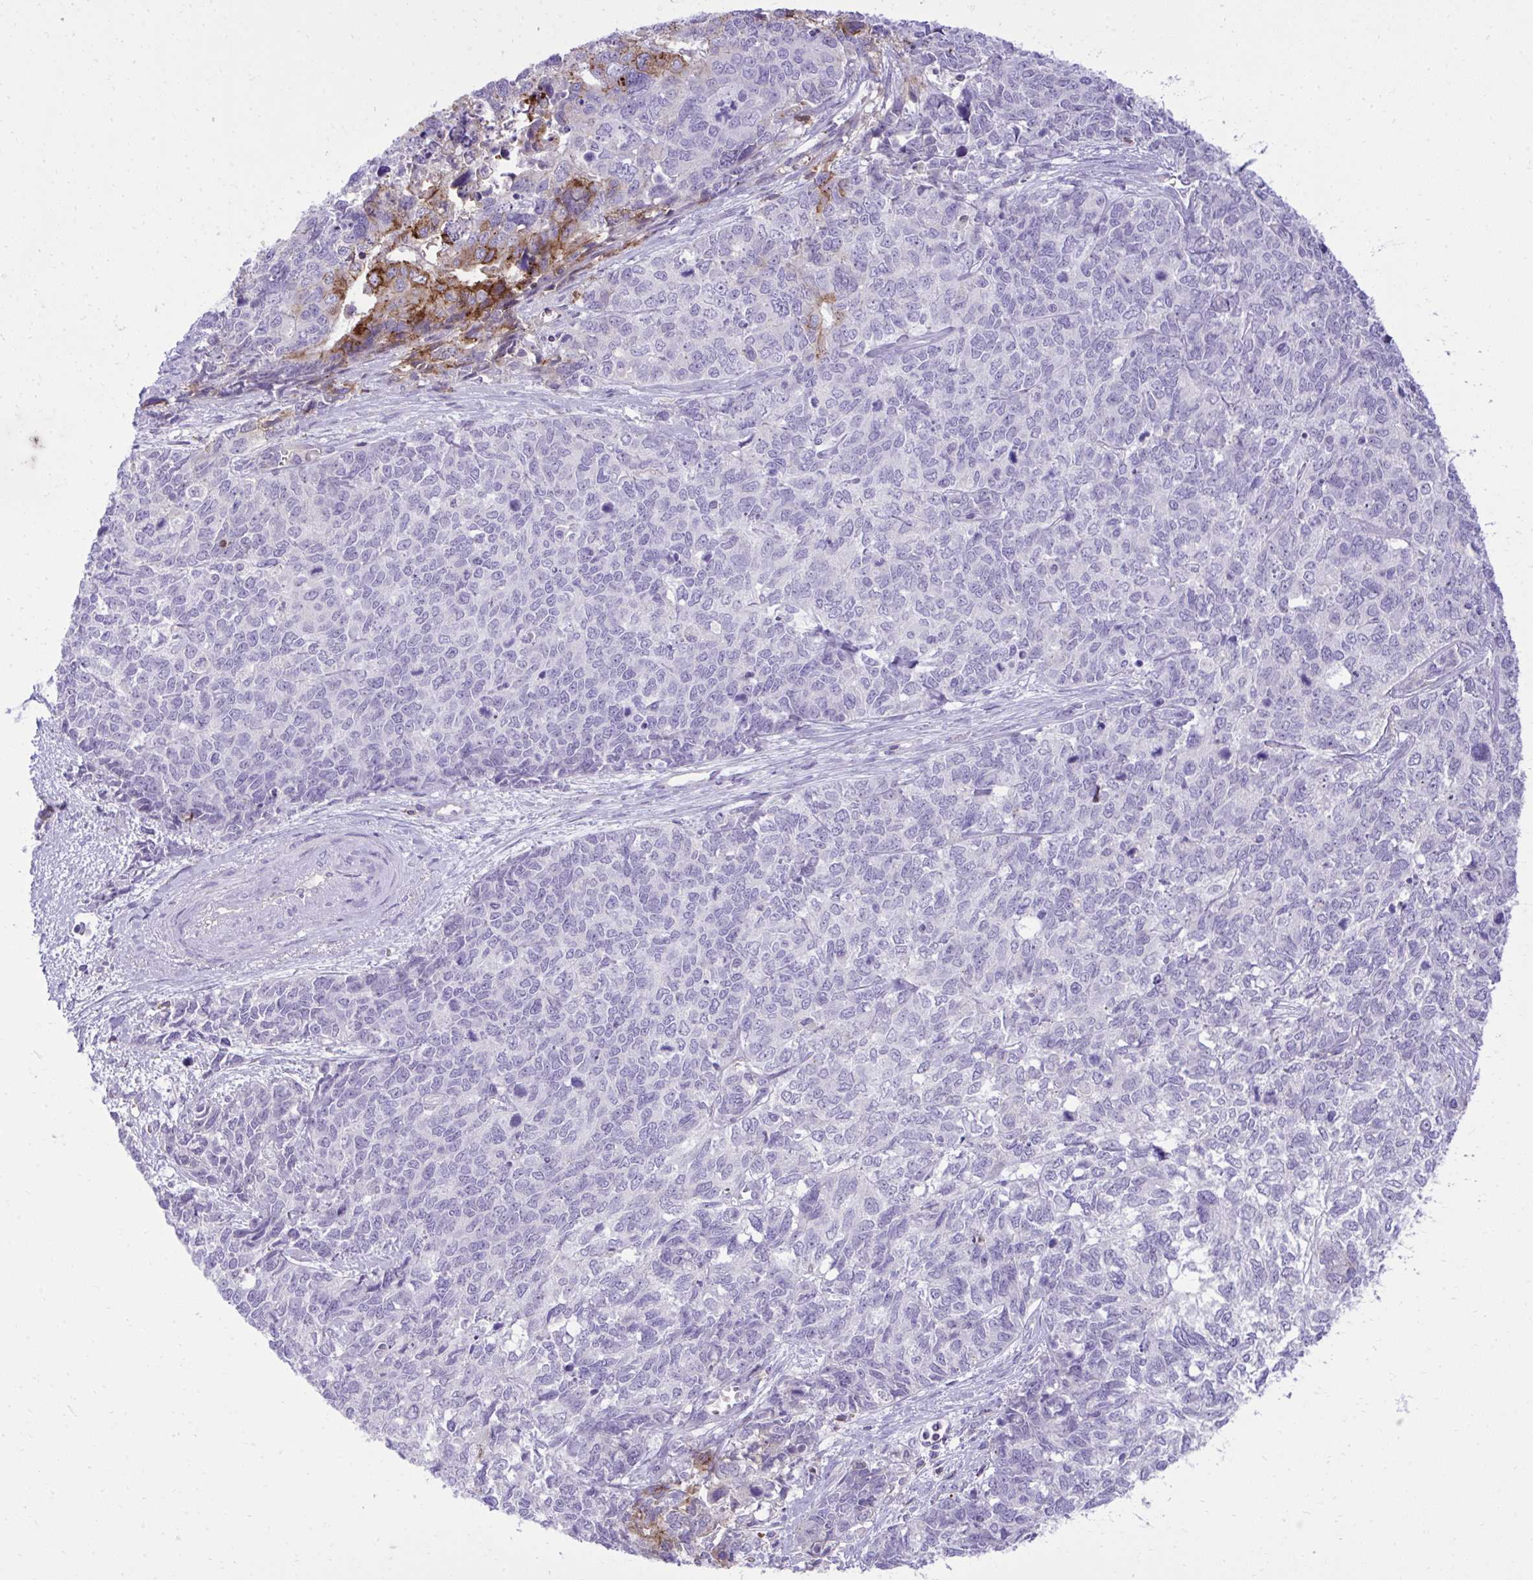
{"staining": {"intensity": "negative", "quantity": "none", "location": "none"}, "tissue": "cervical cancer", "cell_type": "Tumor cells", "image_type": "cancer", "snomed": [{"axis": "morphology", "description": "Adenocarcinoma, NOS"}, {"axis": "topography", "description": "Cervix"}], "caption": "DAB immunohistochemical staining of adenocarcinoma (cervical) shows no significant positivity in tumor cells. The staining was performed using DAB (3,3'-diaminobenzidine) to visualize the protein expression in brown, while the nuclei were stained in blue with hematoxylin (Magnification: 20x).", "gene": "PITPNM3", "patient": {"sex": "female", "age": 63}}